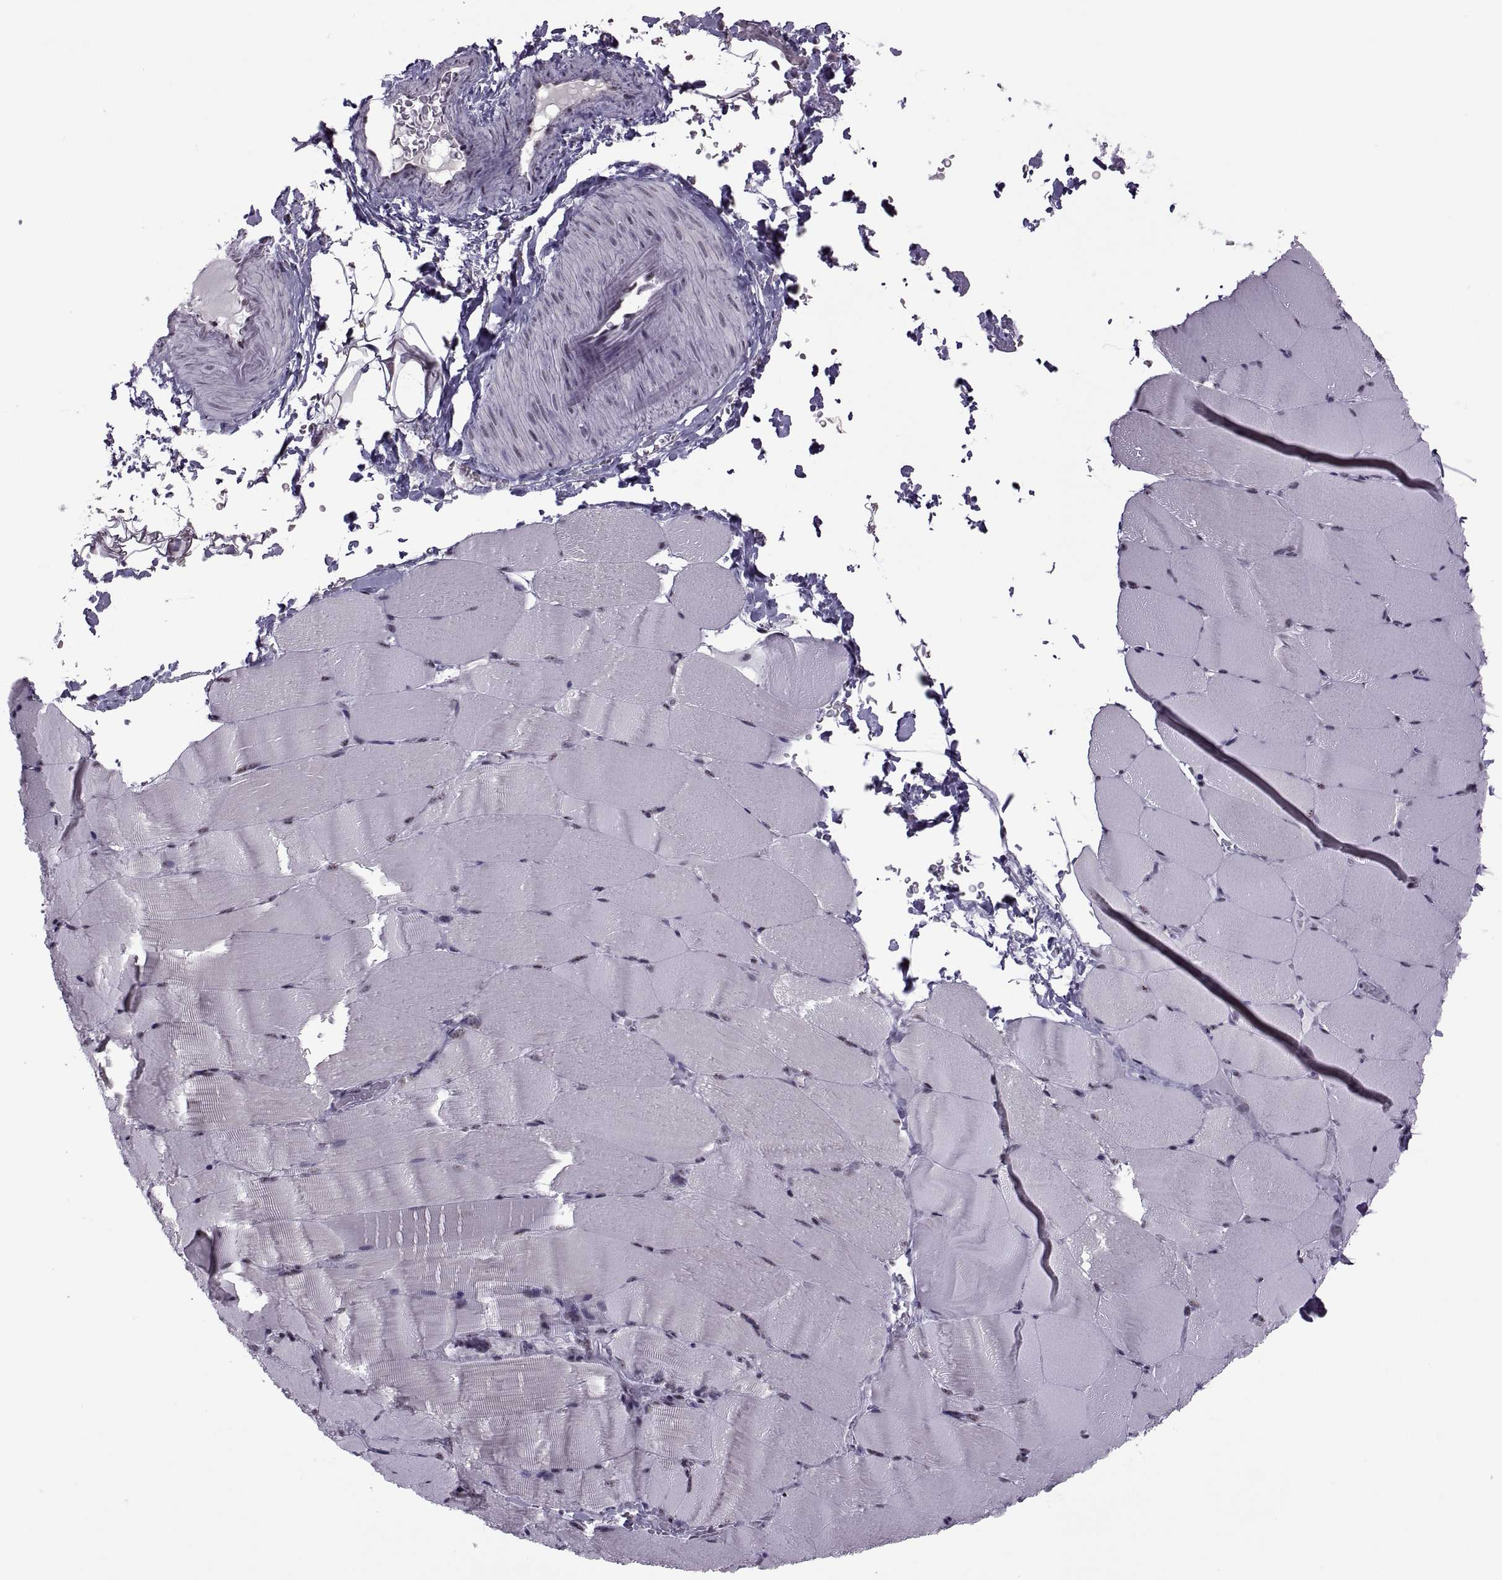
{"staining": {"intensity": "weak", "quantity": "25%-75%", "location": "nuclear"}, "tissue": "skeletal muscle", "cell_type": "Myocytes", "image_type": "normal", "snomed": [{"axis": "morphology", "description": "Normal tissue, NOS"}, {"axis": "topography", "description": "Skeletal muscle"}], "caption": "Immunohistochemical staining of benign human skeletal muscle displays low levels of weak nuclear expression in approximately 25%-75% of myocytes. Nuclei are stained in blue.", "gene": "MAGEA4", "patient": {"sex": "female", "age": 37}}